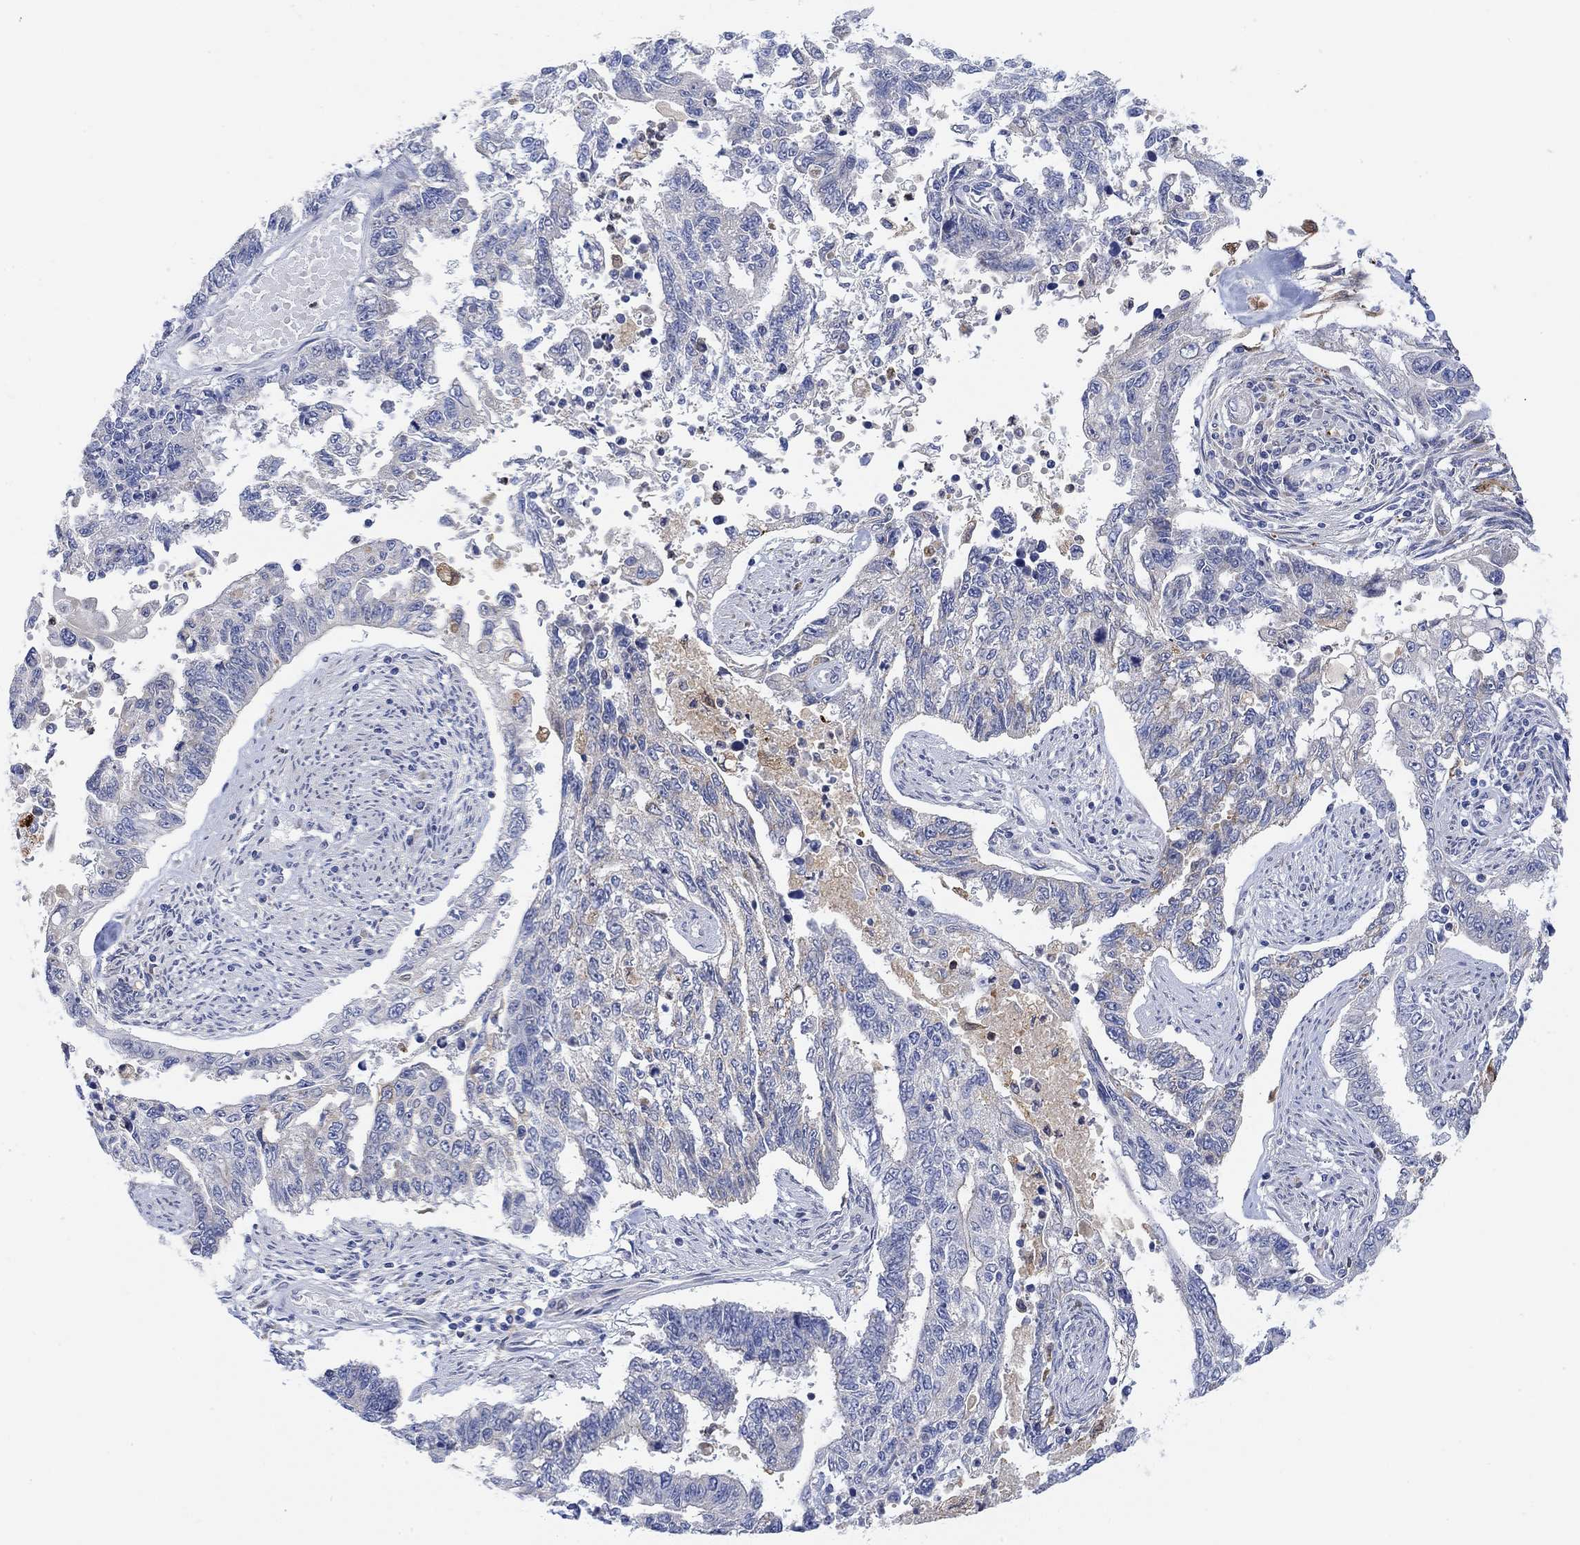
{"staining": {"intensity": "negative", "quantity": "none", "location": "none"}, "tissue": "endometrial cancer", "cell_type": "Tumor cells", "image_type": "cancer", "snomed": [{"axis": "morphology", "description": "Adenocarcinoma, NOS"}, {"axis": "topography", "description": "Uterus"}], "caption": "Endometrial cancer (adenocarcinoma) was stained to show a protein in brown. There is no significant positivity in tumor cells. Brightfield microscopy of immunohistochemistry (IHC) stained with DAB (brown) and hematoxylin (blue), captured at high magnification.", "gene": "ACSL1", "patient": {"sex": "female", "age": 59}}